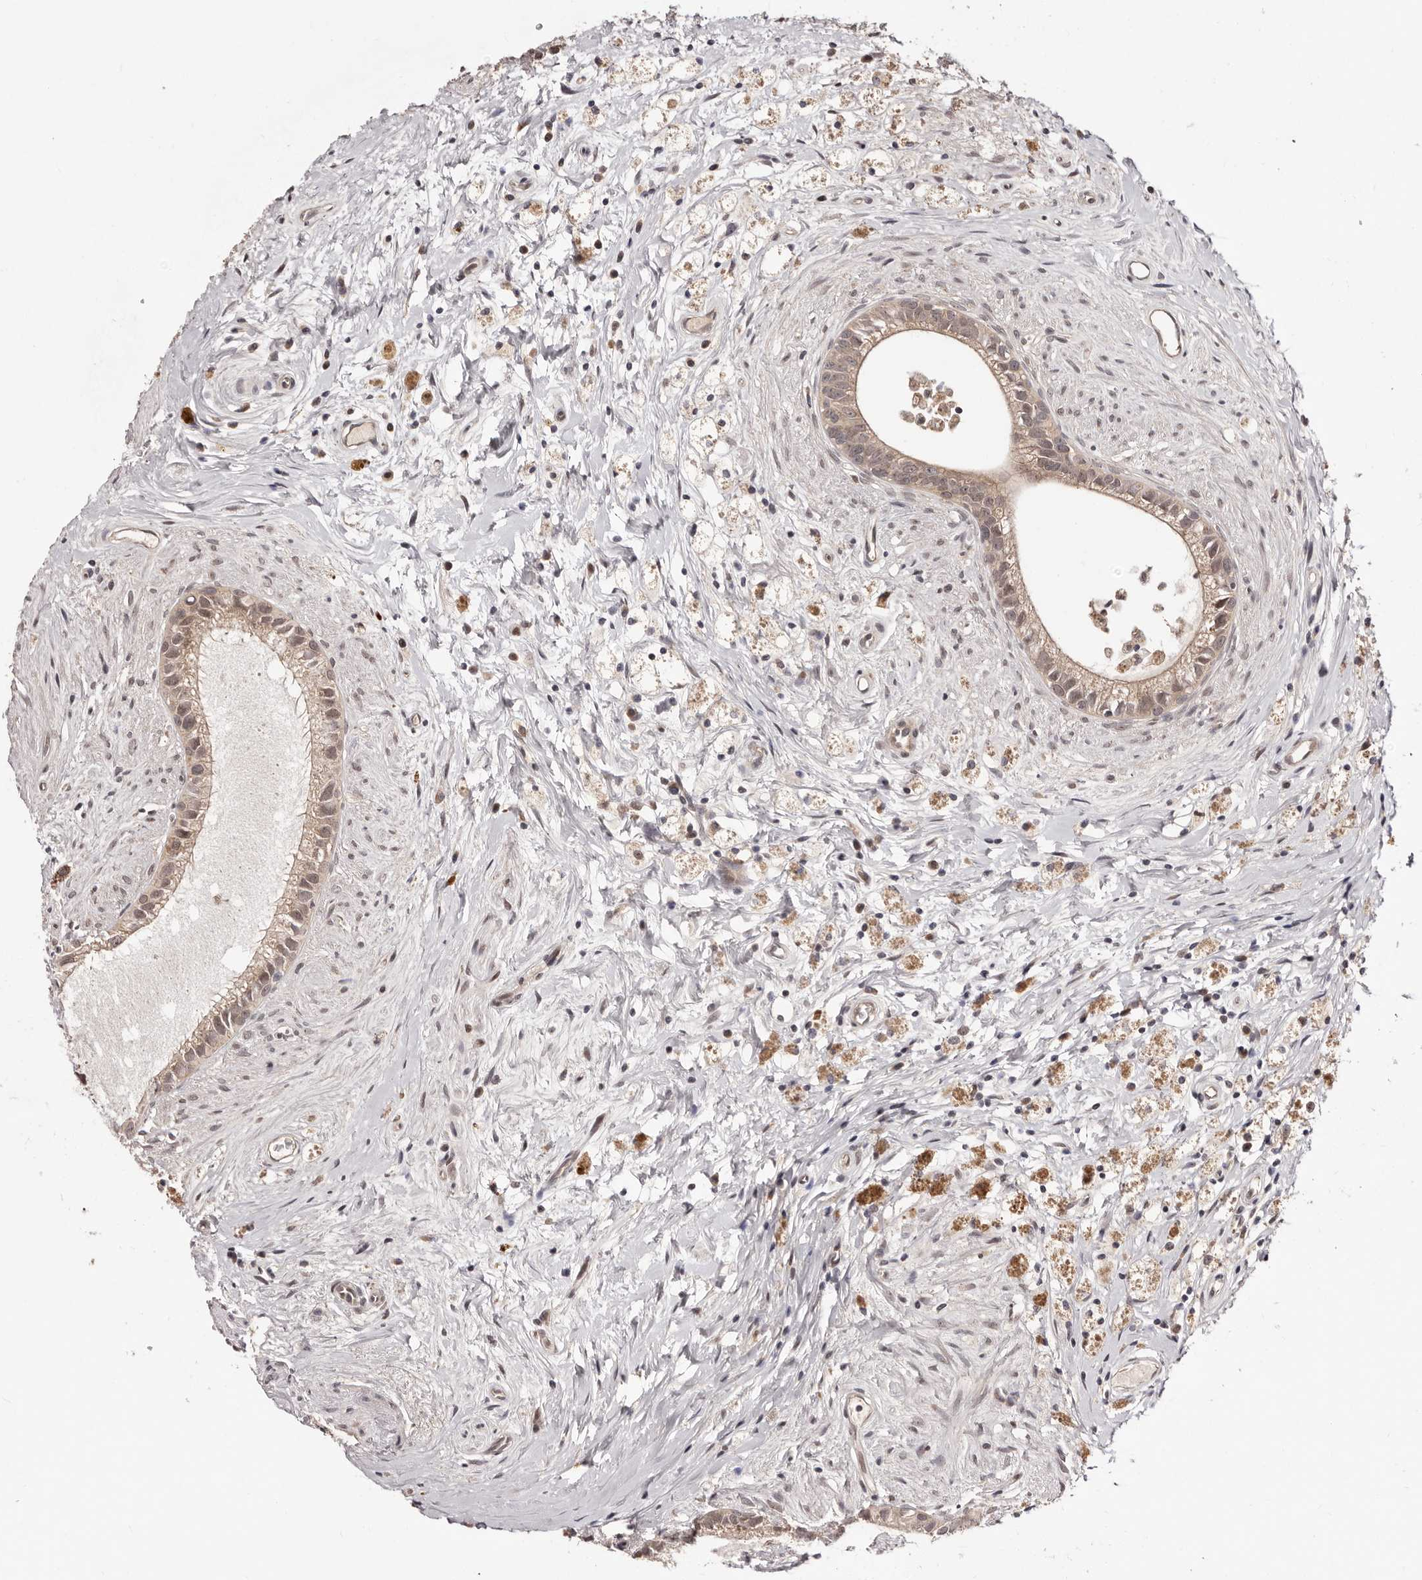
{"staining": {"intensity": "weak", "quantity": ">75%", "location": "cytoplasmic/membranous,nuclear"}, "tissue": "epididymis", "cell_type": "Glandular cells", "image_type": "normal", "snomed": [{"axis": "morphology", "description": "Normal tissue, NOS"}, {"axis": "topography", "description": "Epididymis"}], "caption": "Glandular cells demonstrate low levels of weak cytoplasmic/membranous,nuclear positivity in about >75% of cells in unremarkable human epididymis. (Stains: DAB in brown, nuclei in blue, Microscopy: brightfield microscopy at high magnification).", "gene": "EGR3", "patient": {"sex": "male", "age": 80}}